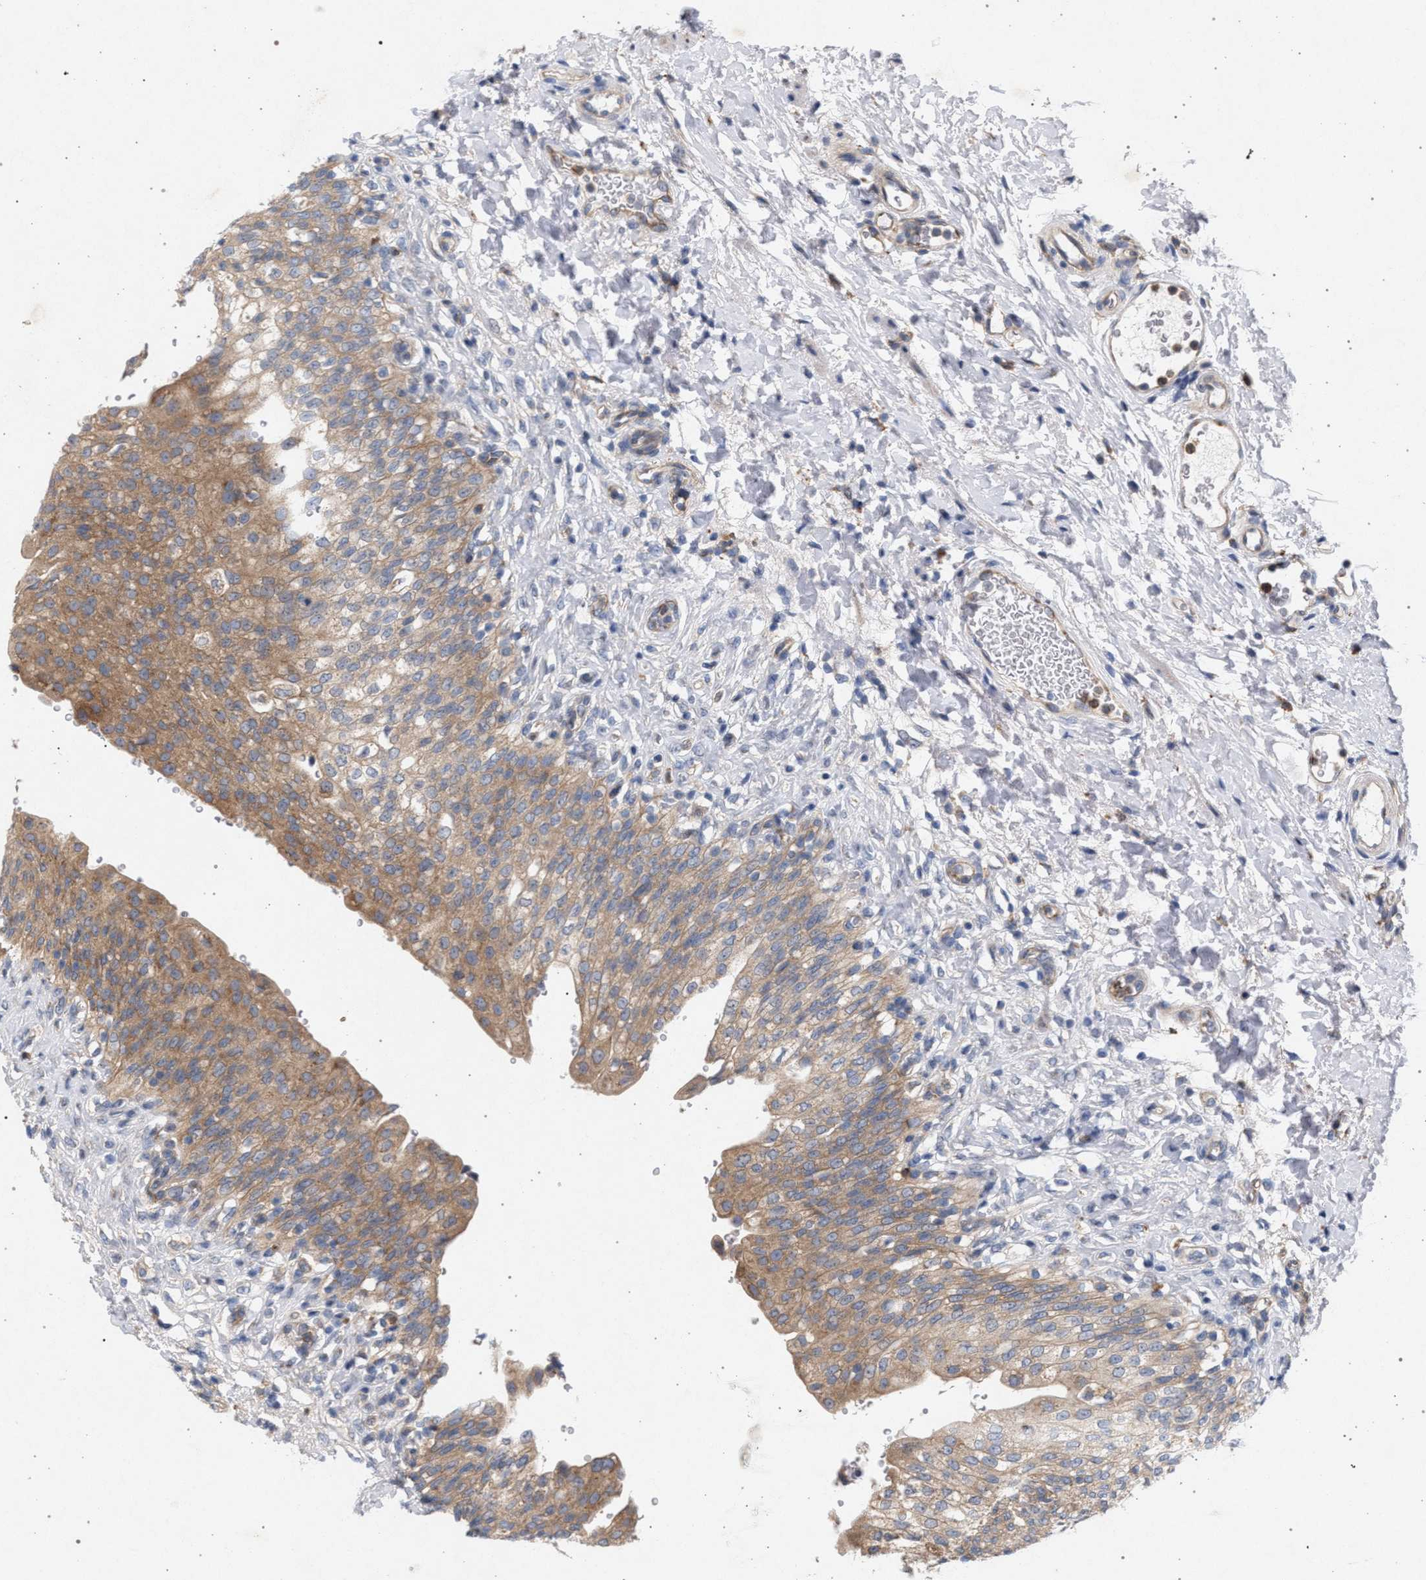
{"staining": {"intensity": "moderate", "quantity": ">75%", "location": "cytoplasmic/membranous"}, "tissue": "urinary bladder", "cell_type": "Urothelial cells", "image_type": "normal", "snomed": [{"axis": "morphology", "description": "Urothelial carcinoma, High grade"}, {"axis": "topography", "description": "Urinary bladder"}], "caption": "Urothelial cells reveal moderate cytoplasmic/membranous staining in about >75% of cells in normal urinary bladder.", "gene": "MAMDC2", "patient": {"sex": "male", "age": 46}}